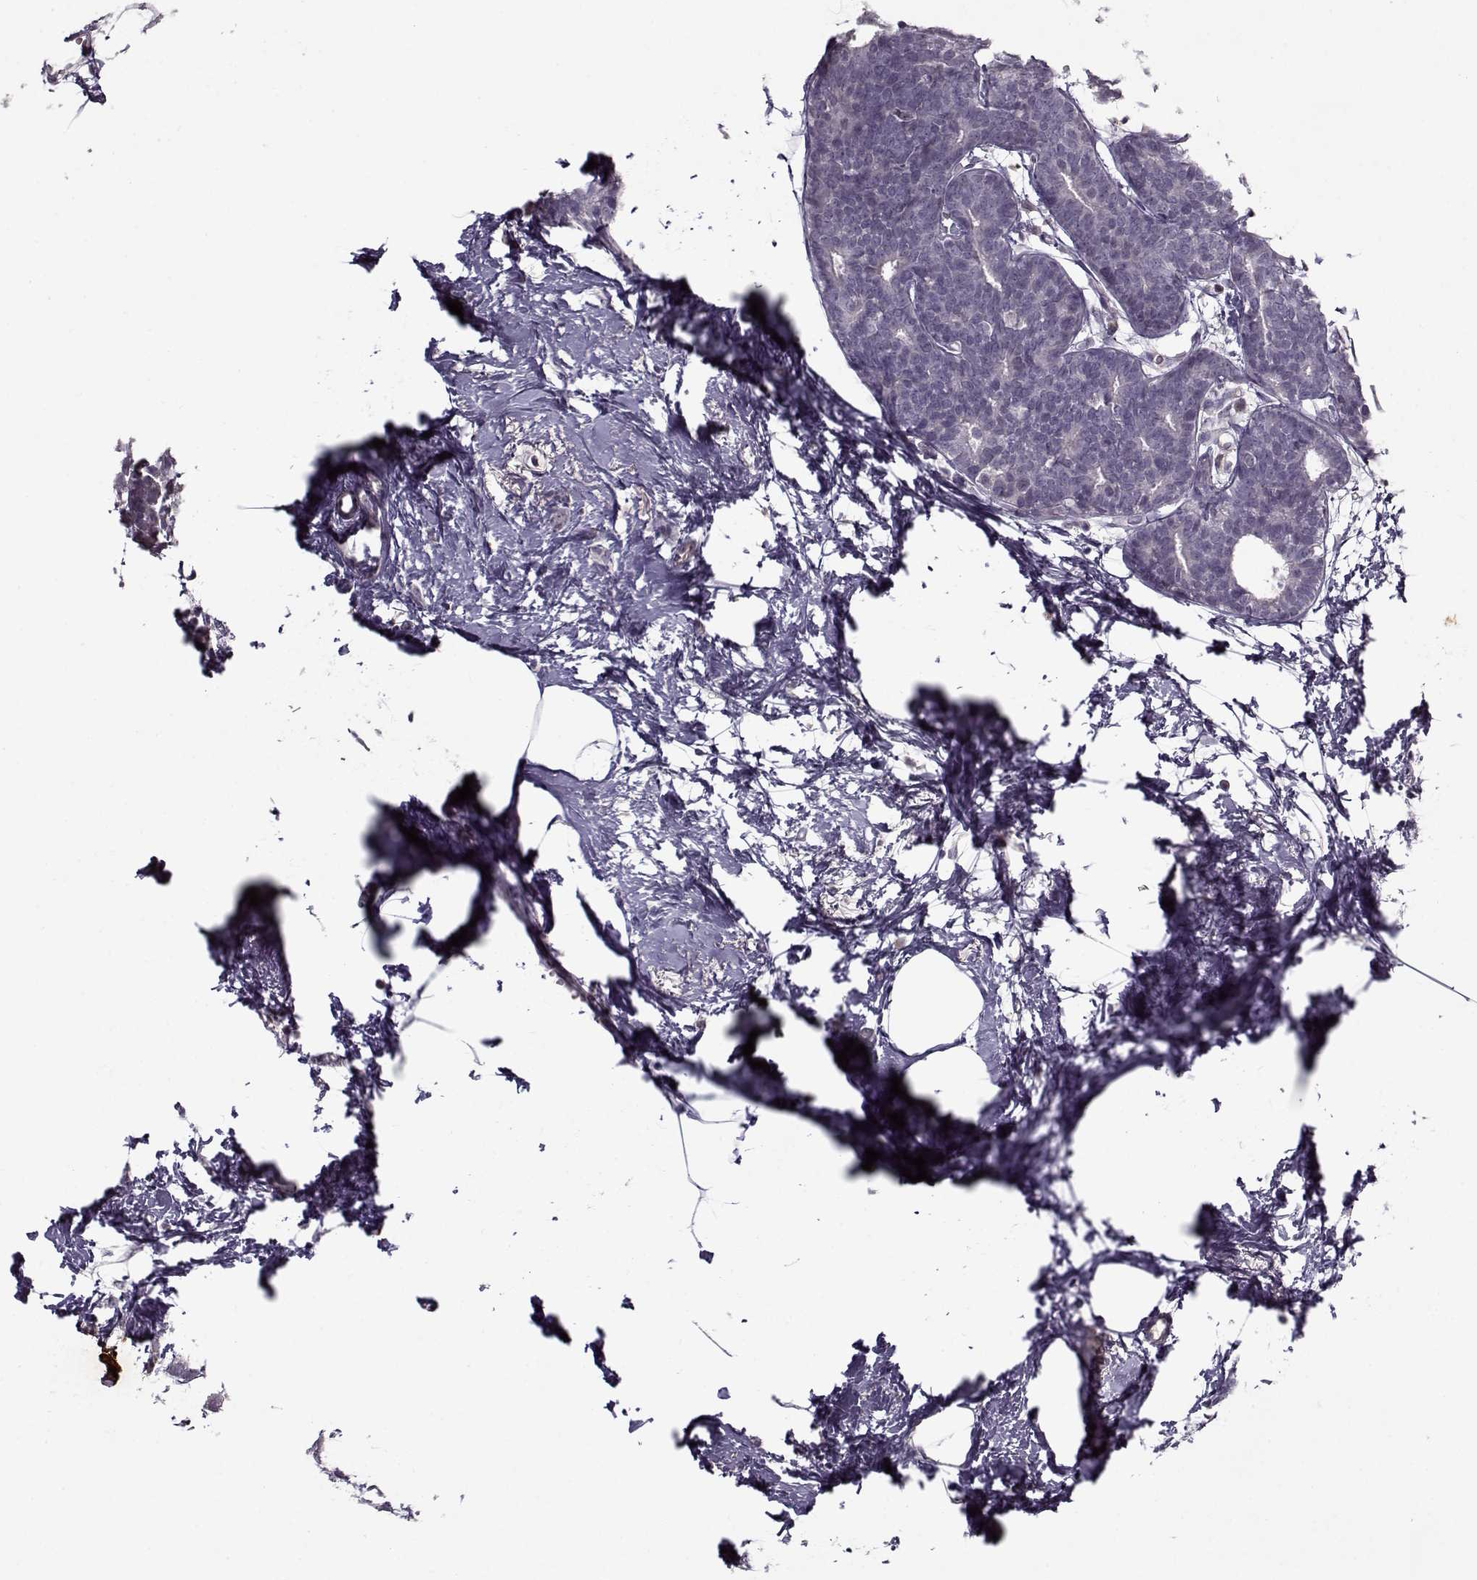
{"staining": {"intensity": "negative", "quantity": "none", "location": "none"}, "tissue": "breast cancer", "cell_type": "Tumor cells", "image_type": "cancer", "snomed": [{"axis": "morphology", "description": "Duct carcinoma"}, {"axis": "topography", "description": "Breast"}], "caption": "This is a histopathology image of immunohistochemistry staining of breast intraductal carcinoma, which shows no staining in tumor cells.", "gene": "KRT9", "patient": {"sex": "female", "age": 40}}